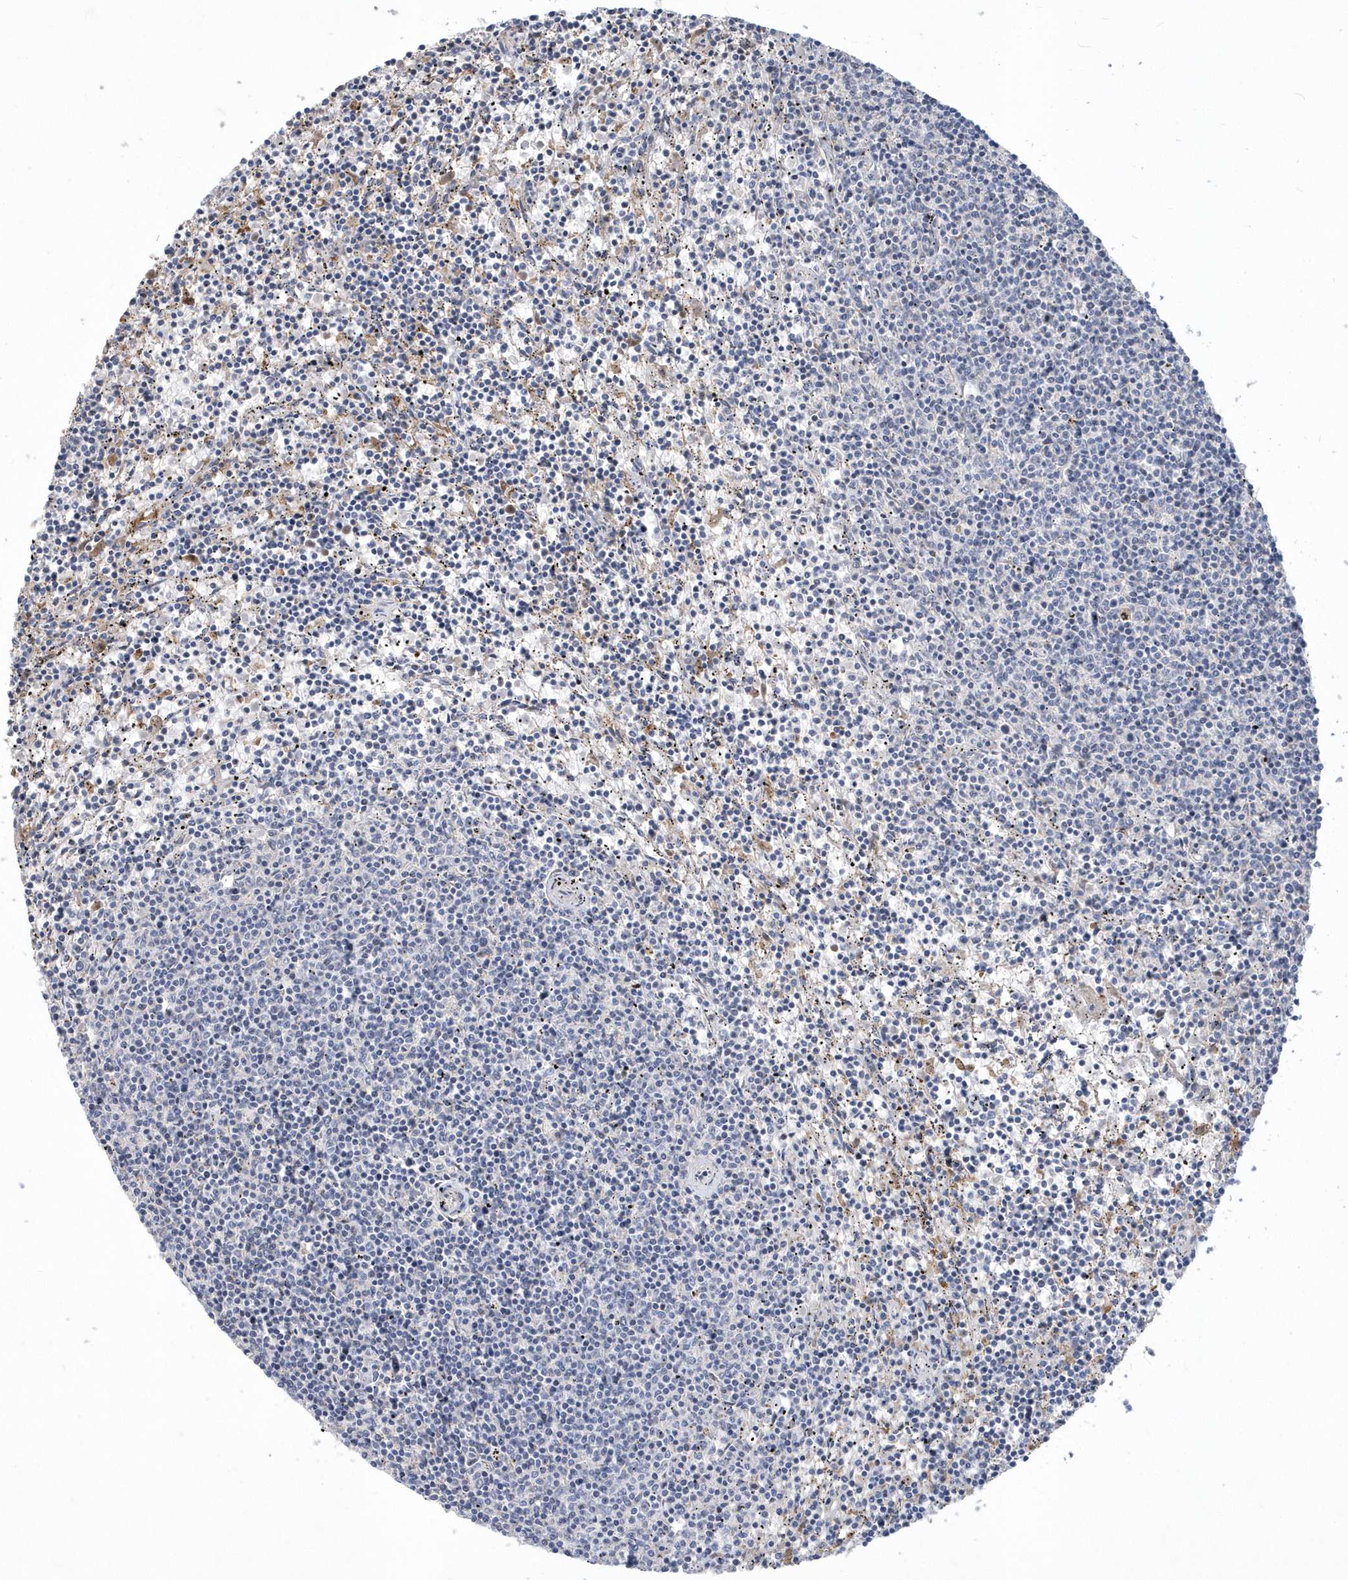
{"staining": {"intensity": "negative", "quantity": "none", "location": "none"}, "tissue": "lymphoma", "cell_type": "Tumor cells", "image_type": "cancer", "snomed": [{"axis": "morphology", "description": "Malignant lymphoma, non-Hodgkin's type, Low grade"}, {"axis": "topography", "description": "Spleen"}], "caption": "The image exhibits no staining of tumor cells in malignant lymphoma, non-Hodgkin's type (low-grade).", "gene": "TSPEAR", "patient": {"sex": "female", "age": 50}}